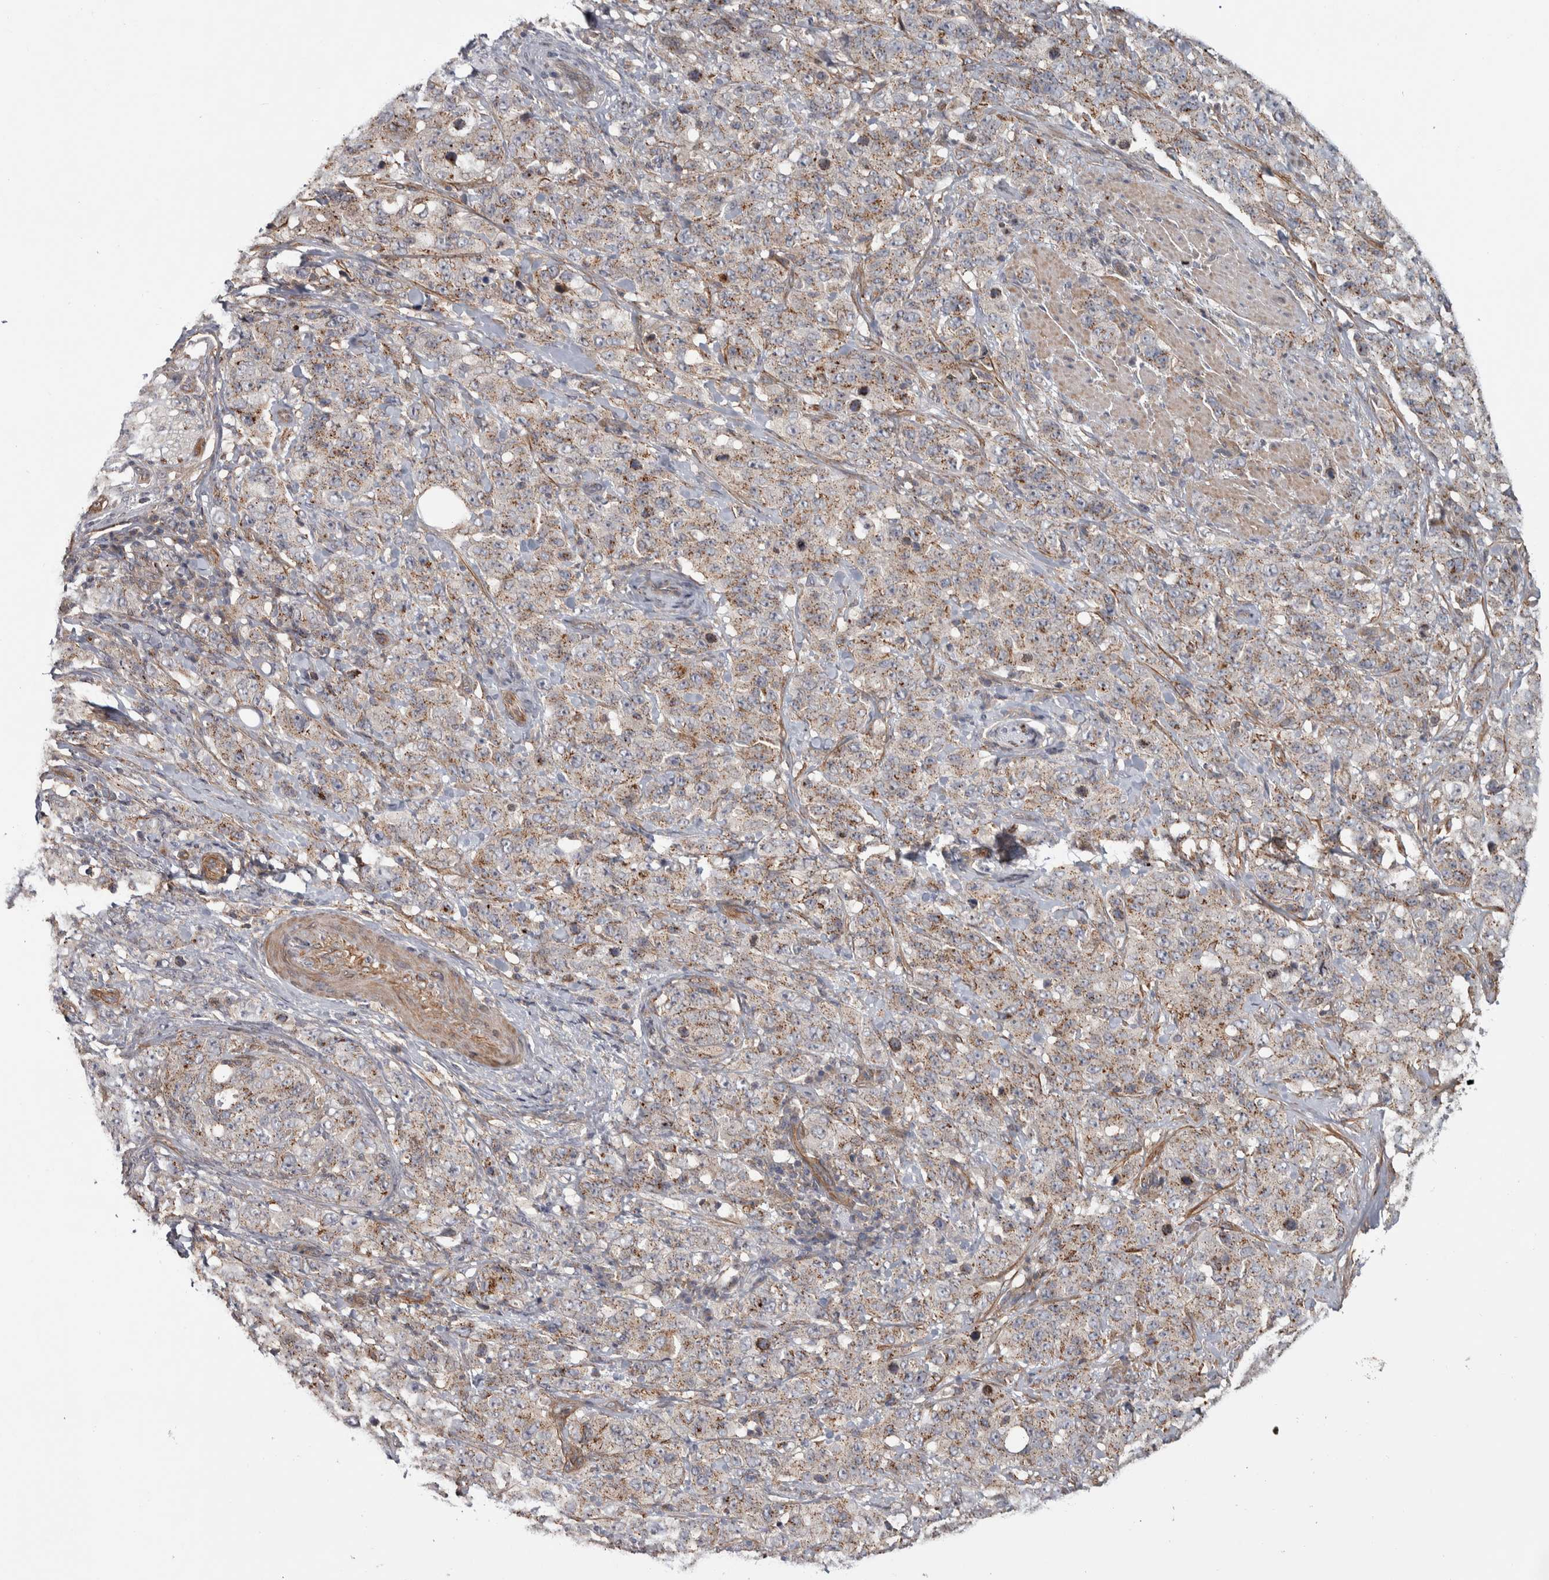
{"staining": {"intensity": "weak", "quantity": ">75%", "location": "cytoplasmic/membranous"}, "tissue": "stomach cancer", "cell_type": "Tumor cells", "image_type": "cancer", "snomed": [{"axis": "morphology", "description": "Adenocarcinoma, NOS"}, {"axis": "topography", "description": "Stomach"}], "caption": "Immunohistochemistry micrograph of human stomach adenocarcinoma stained for a protein (brown), which demonstrates low levels of weak cytoplasmic/membranous staining in about >75% of tumor cells.", "gene": "CHMP4C", "patient": {"sex": "male", "age": 48}}